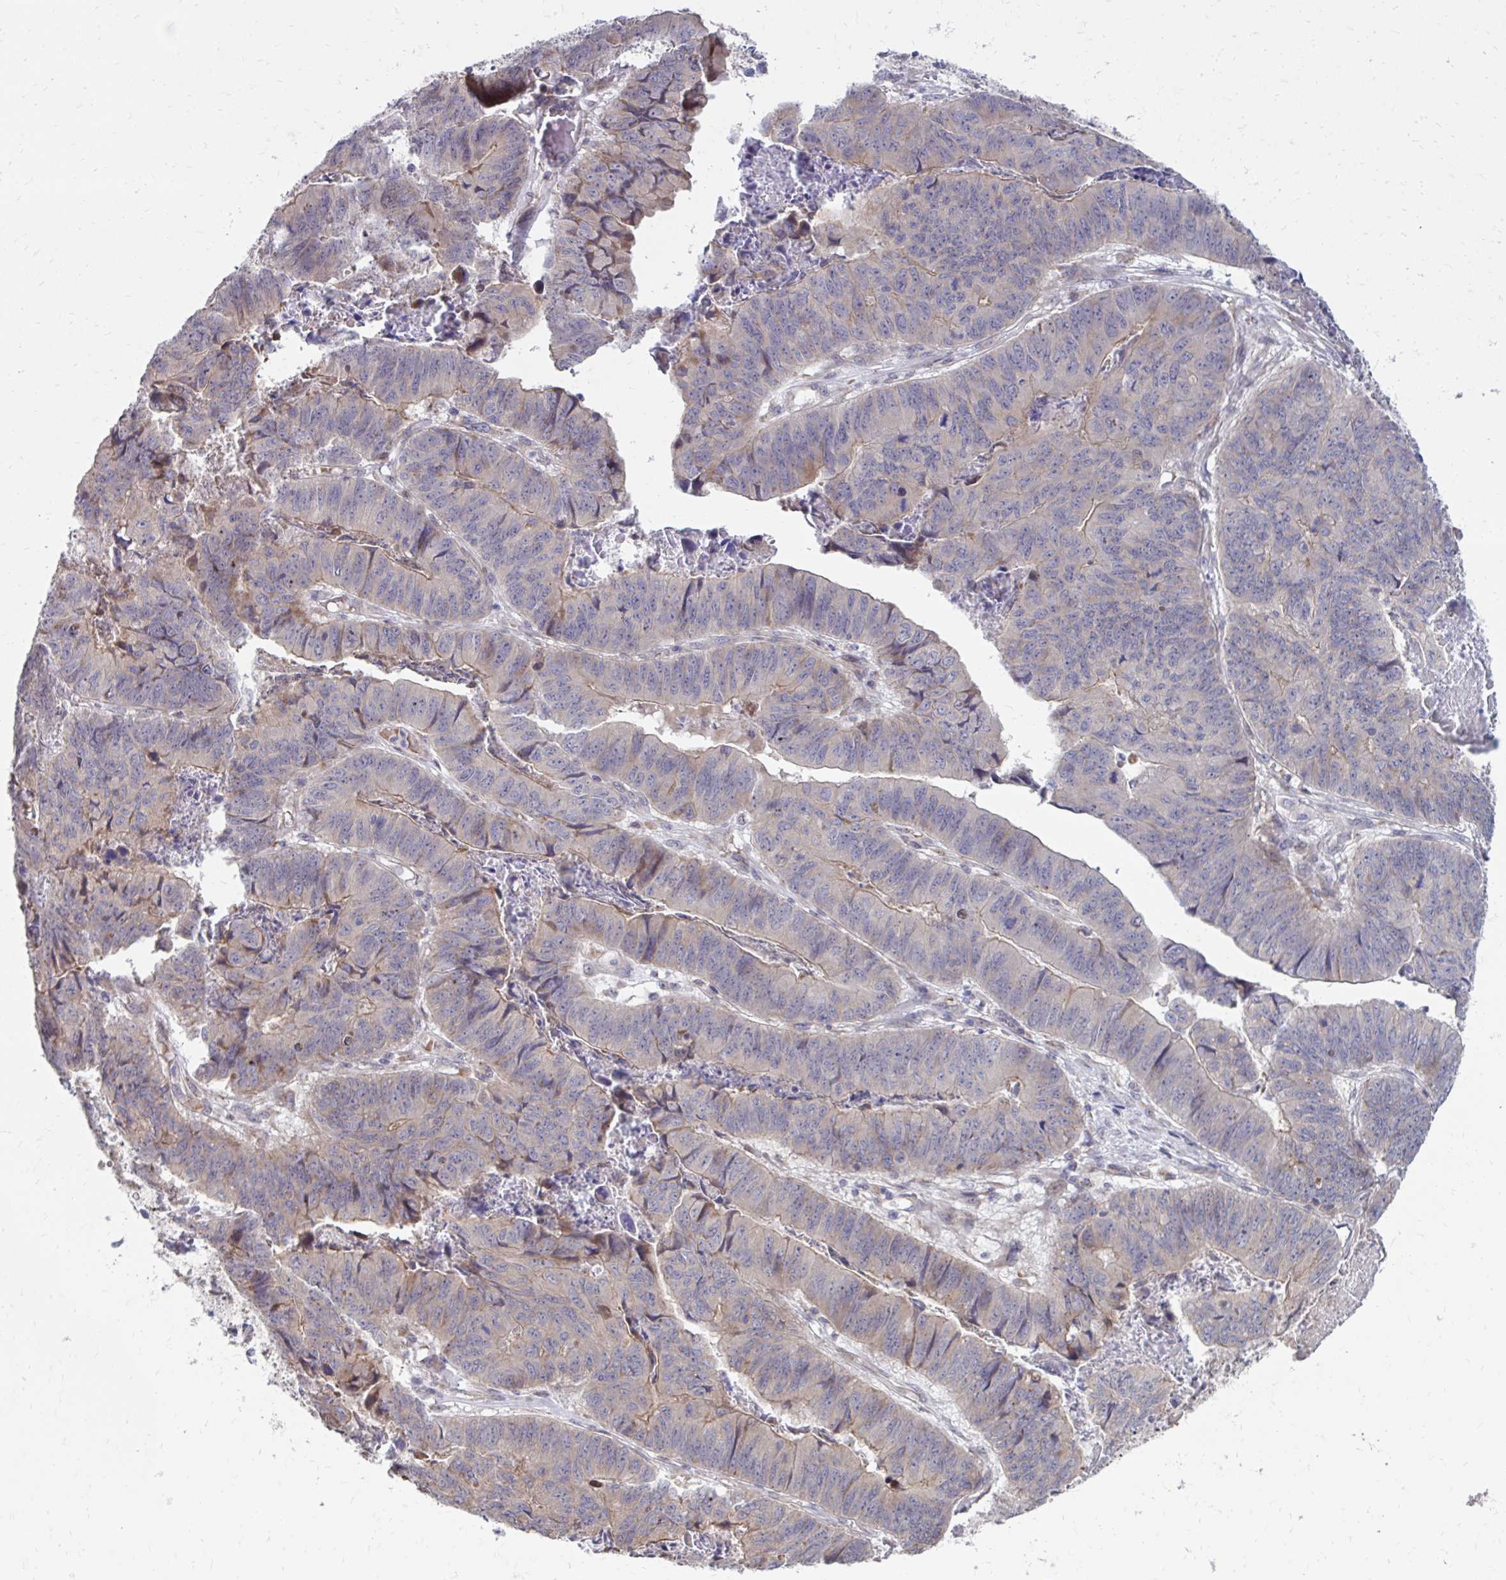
{"staining": {"intensity": "weak", "quantity": "25%-75%", "location": "cytoplasmic/membranous"}, "tissue": "stomach cancer", "cell_type": "Tumor cells", "image_type": "cancer", "snomed": [{"axis": "morphology", "description": "Adenocarcinoma, NOS"}, {"axis": "topography", "description": "Stomach, lower"}], "caption": "Immunohistochemical staining of human stomach cancer (adenocarcinoma) exhibits low levels of weak cytoplasmic/membranous expression in about 25%-75% of tumor cells.", "gene": "ITPR2", "patient": {"sex": "male", "age": 77}}